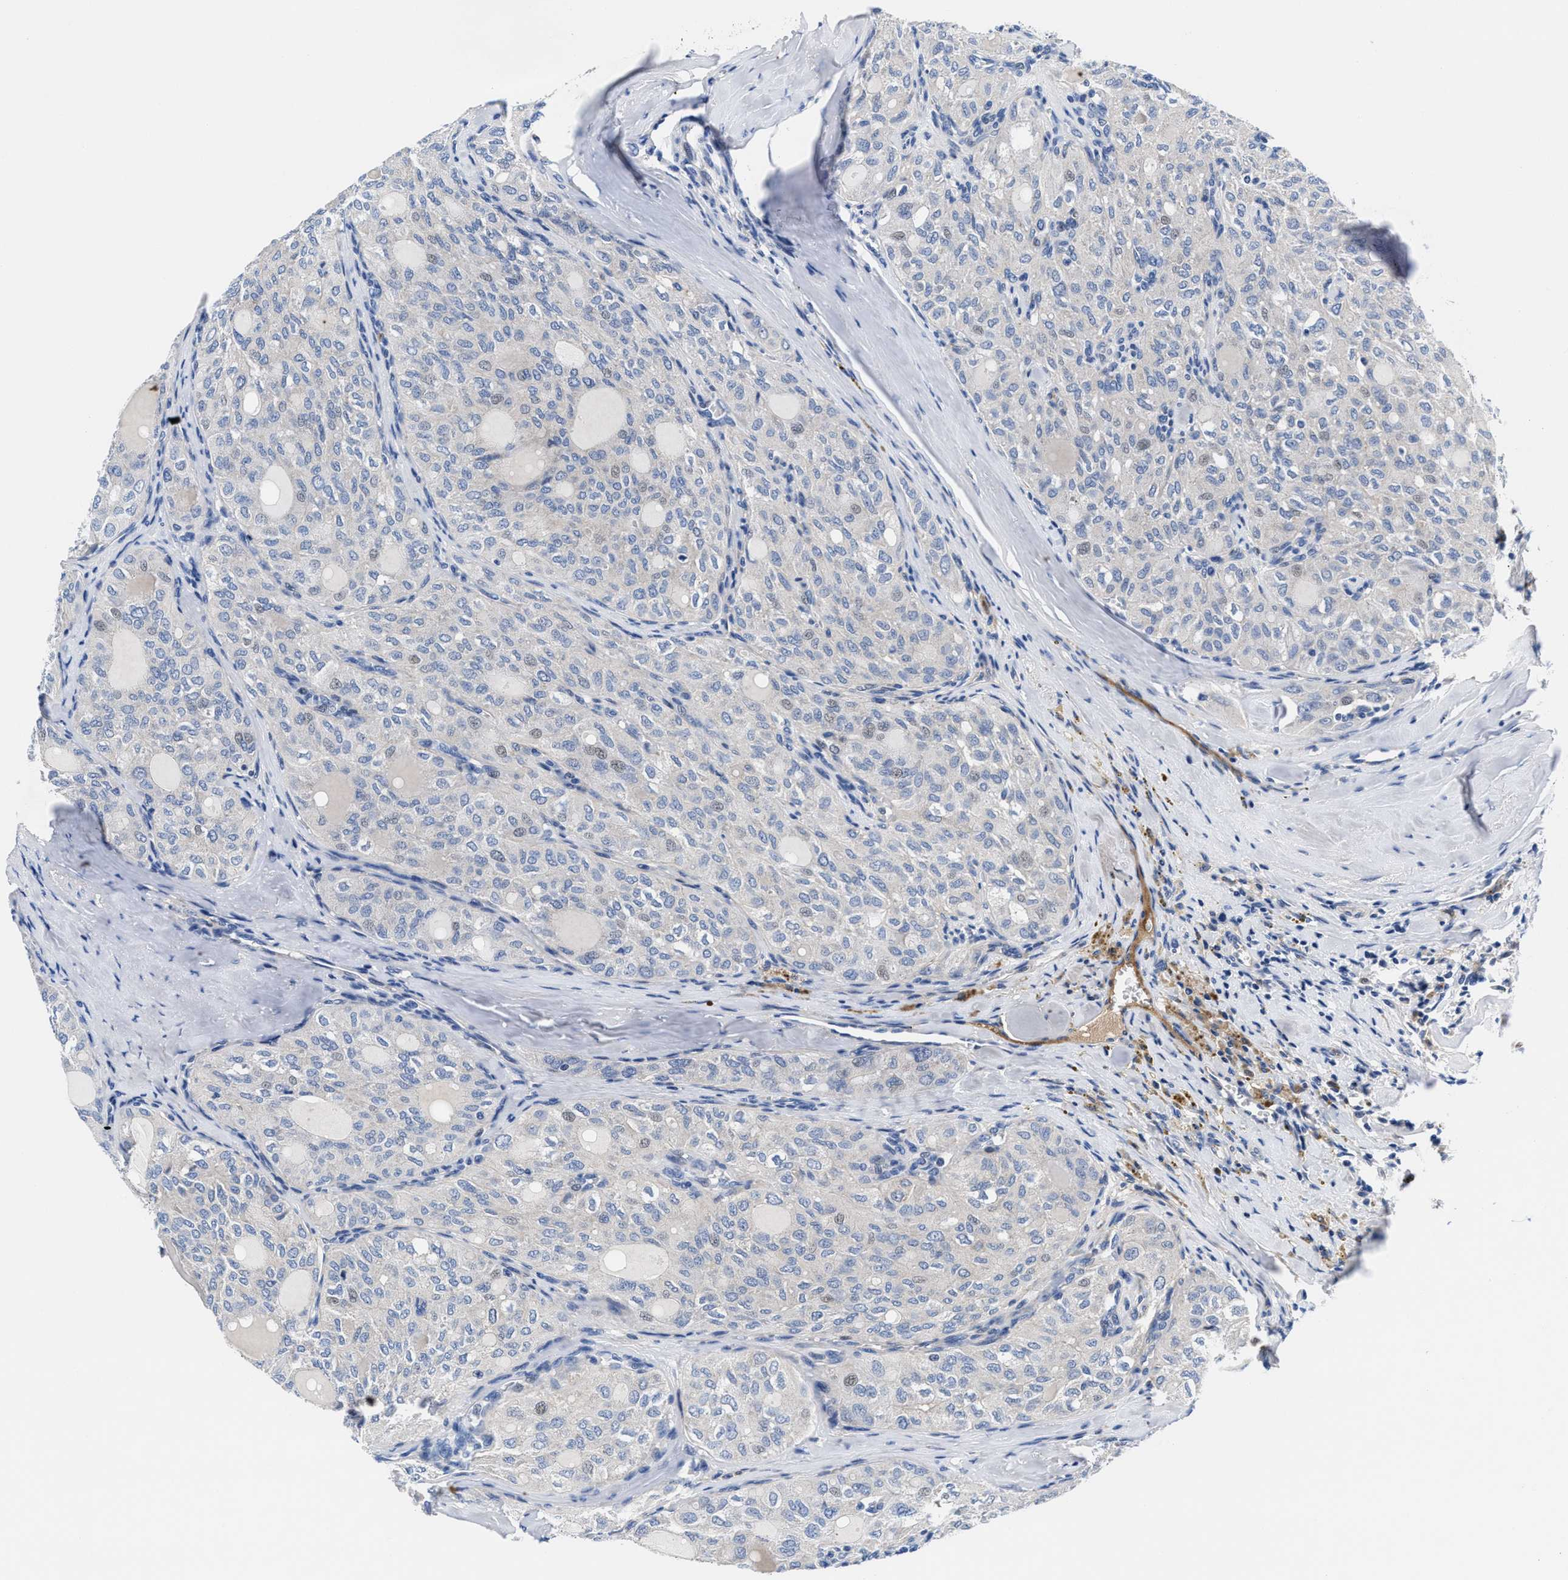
{"staining": {"intensity": "negative", "quantity": "none", "location": "none"}, "tissue": "thyroid cancer", "cell_type": "Tumor cells", "image_type": "cancer", "snomed": [{"axis": "morphology", "description": "Follicular adenoma carcinoma, NOS"}, {"axis": "topography", "description": "Thyroid gland"}], "caption": "Immunohistochemistry (IHC) of thyroid follicular adenoma carcinoma displays no staining in tumor cells.", "gene": "DHRS13", "patient": {"sex": "male", "age": 75}}